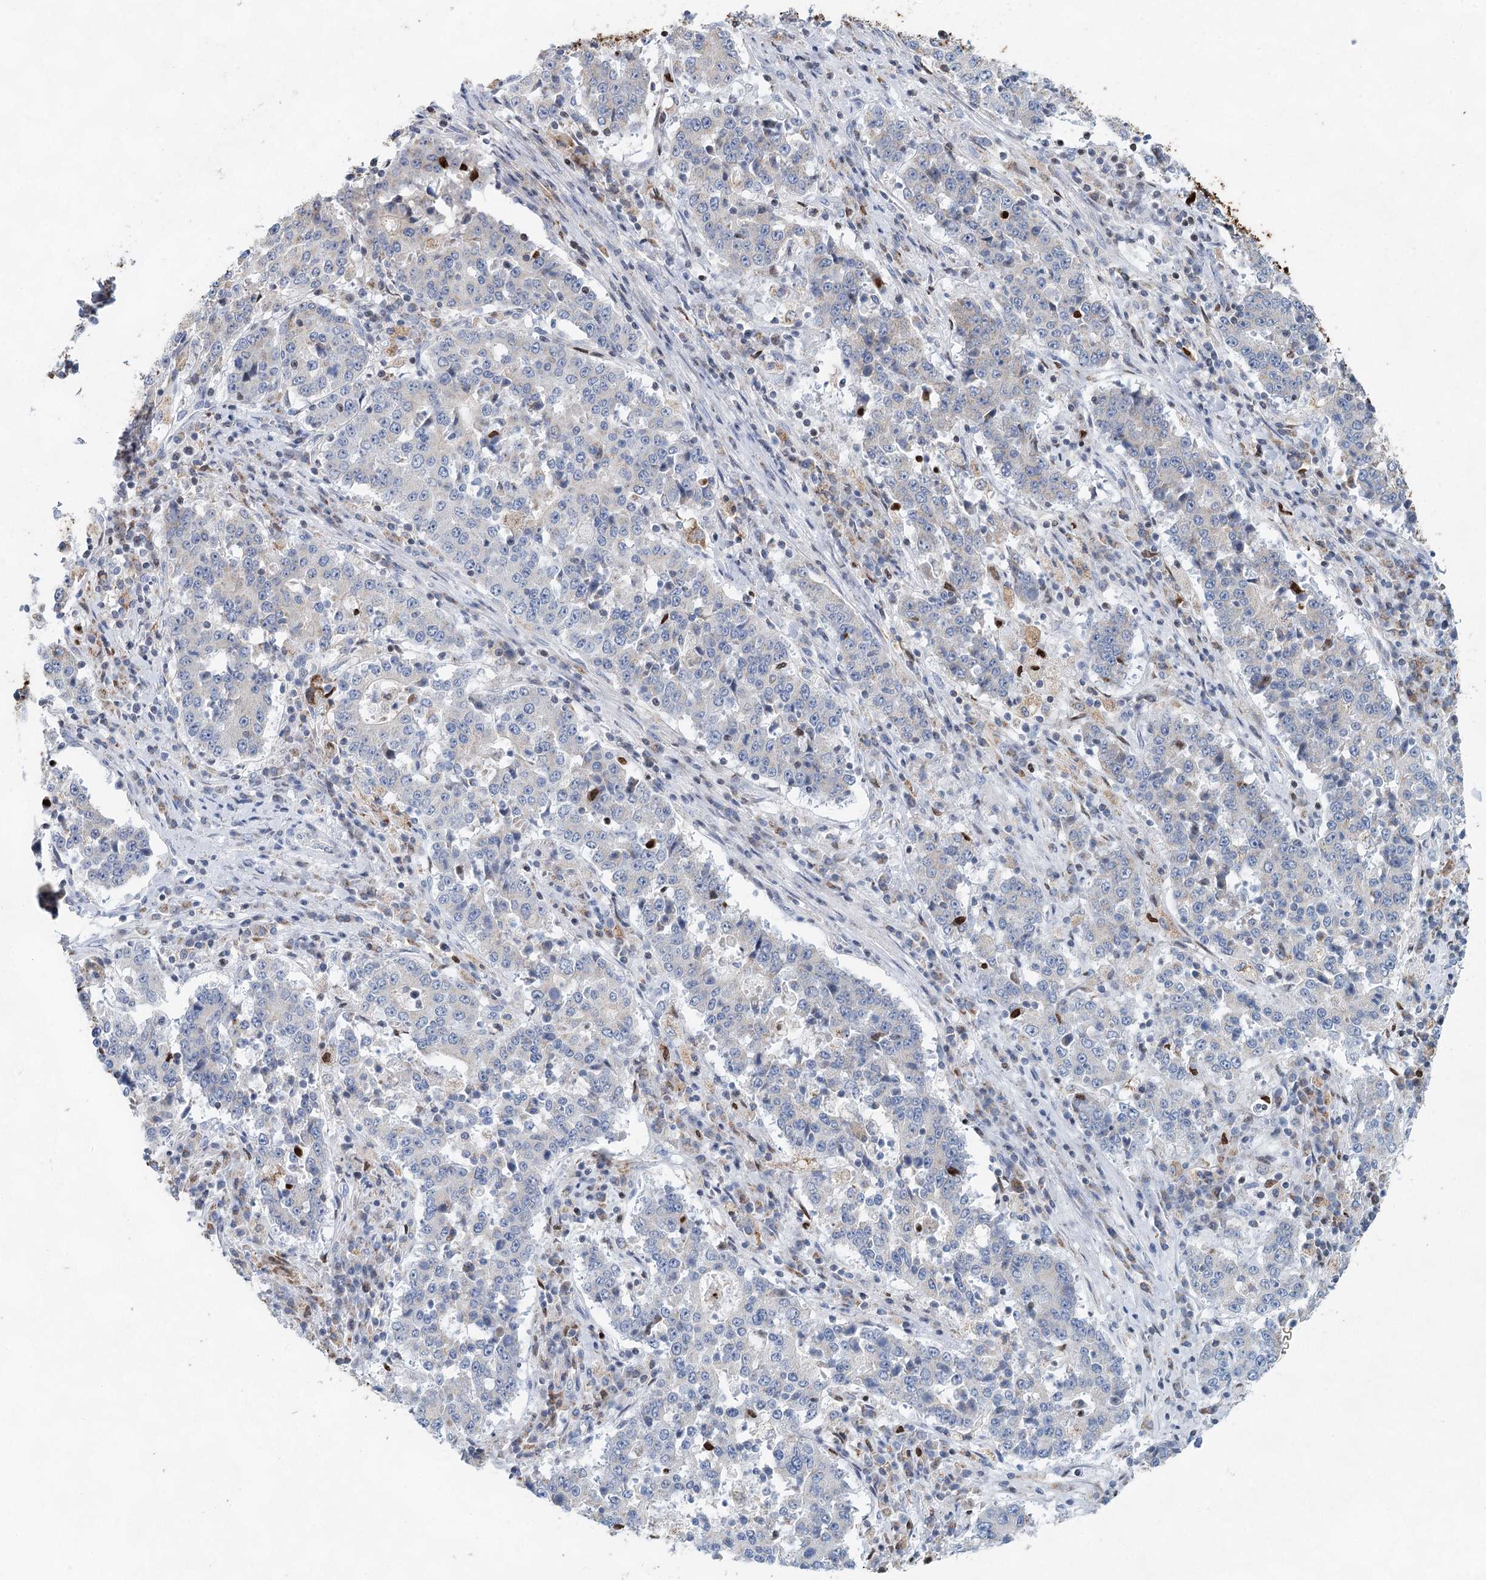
{"staining": {"intensity": "negative", "quantity": "none", "location": "none"}, "tissue": "stomach cancer", "cell_type": "Tumor cells", "image_type": "cancer", "snomed": [{"axis": "morphology", "description": "Adenocarcinoma, NOS"}, {"axis": "topography", "description": "Stomach"}], "caption": "The micrograph exhibits no staining of tumor cells in stomach adenocarcinoma.", "gene": "XPO6", "patient": {"sex": "male", "age": 59}}